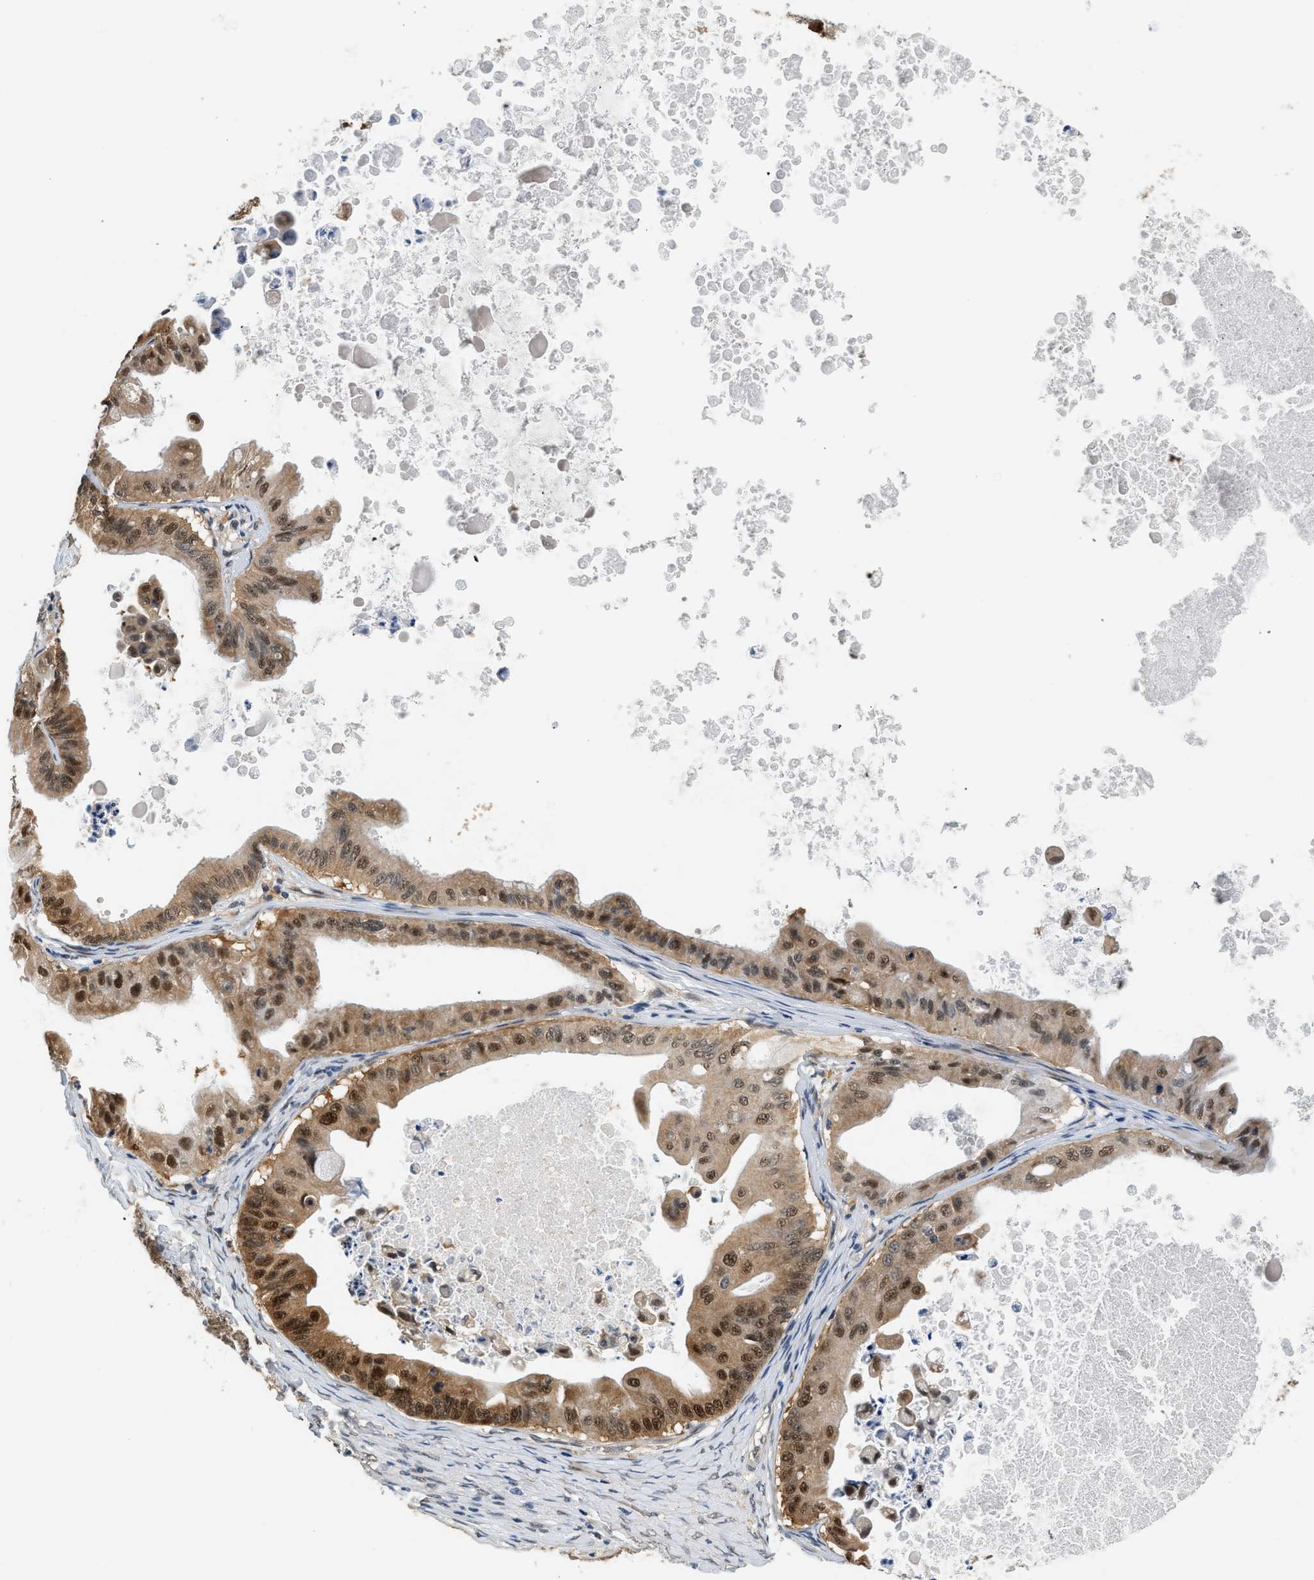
{"staining": {"intensity": "strong", "quantity": ">75%", "location": "cytoplasmic/membranous,nuclear"}, "tissue": "ovarian cancer", "cell_type": "Tumor cells", "image_type": "cancer", "snomed": [{"axis": "morphology", "description": "Cystadenocarcinoma, mucinous, NOS"}, {"axis": "topography", "description": "Ovary"}], "caption": "Ovarian cancer stained for a protein (brown) exhibits strong cytoplasmic/membranous and nuclear positive expression in about >75% of tumor cells.", "gene": "PSMD3", "patient": {"sex": "female", "age": 37}}